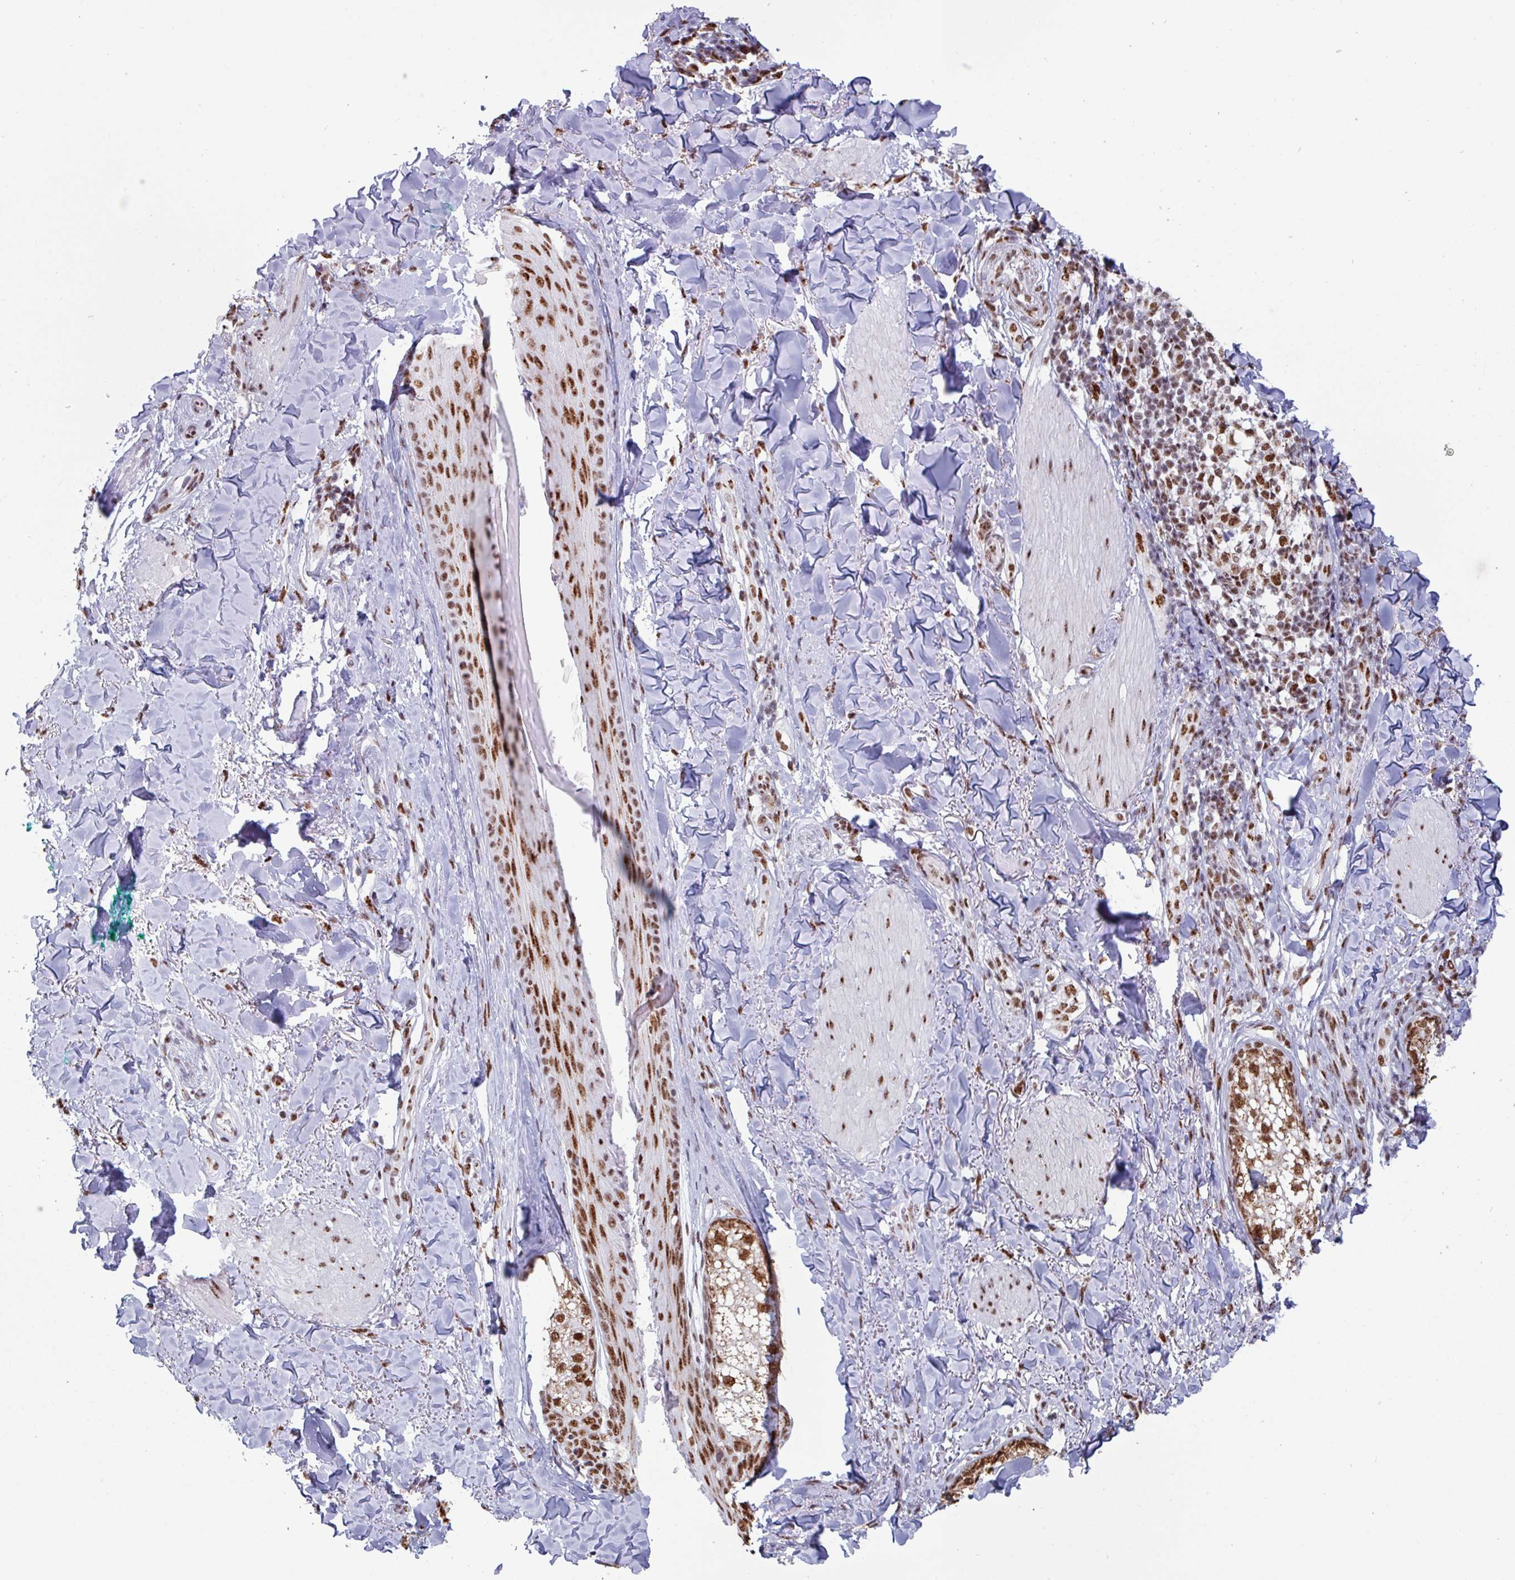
{"staining": {"intensity": "moderate", "quantity": ">75%", "location": "nuclear"}, "tissue": "melanoma", "cell_type": "Tumor cells", "image_type": "cancer", "snomed": [{"axis": "morphology", "description": "Malignant melanoma, NOS"}, {"axis": "topography", "description": "Skin"}], "caption": "Immunohistochemistry image of neoplastic tissue: human melanoma stained using IHC demonstrates medium levels of moderate protein expression localized specifically in the nuclear of tumor cells, appearing as a nuclear brown color.", "gene": "PUF60", "patient": {"sex": "male", "age": 66}}